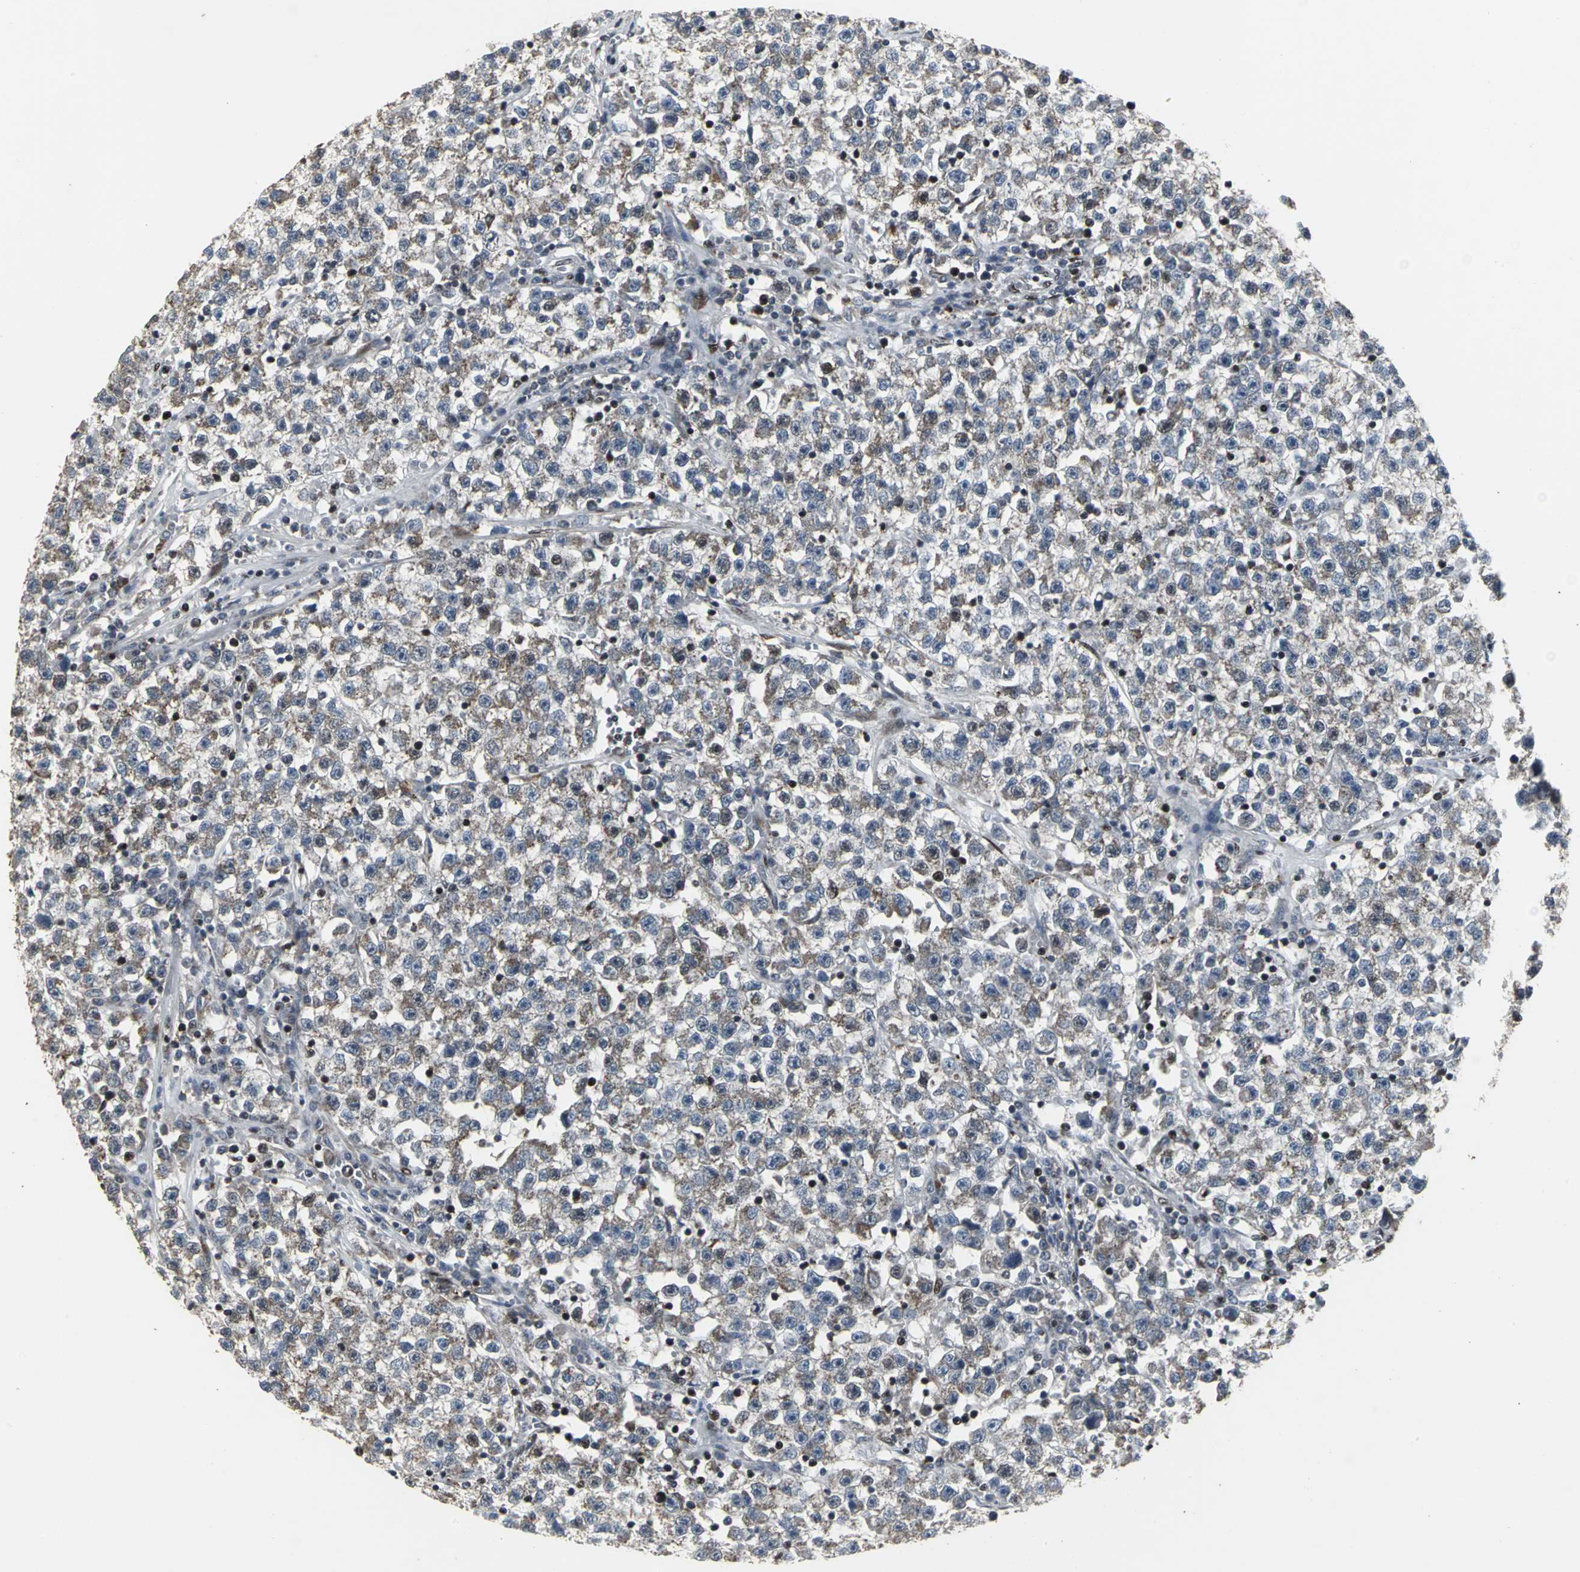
{"staining": {"intensity": "weak", "quantity": "25%-75%", "location": "cytoplasmic/membranous"}, "tissue": "testis cancer", "cell_type": "Tumor cells", "image_type": "cancer", "snomed": [{"axis": "morphology", "description": "Seminoma, NOS"}, {"axis": "topography", "description": "Testis"}], "caption": "DAB (3,3'-diaminobenzidine) immunohistochemical staining of human seminoma (testis) reveals weak cytoplasmic/membranous protein staining in approximately 25%-75% of tumor cells.", "gene": "SRF", "patient": {"sex": "male", "age": 22}}